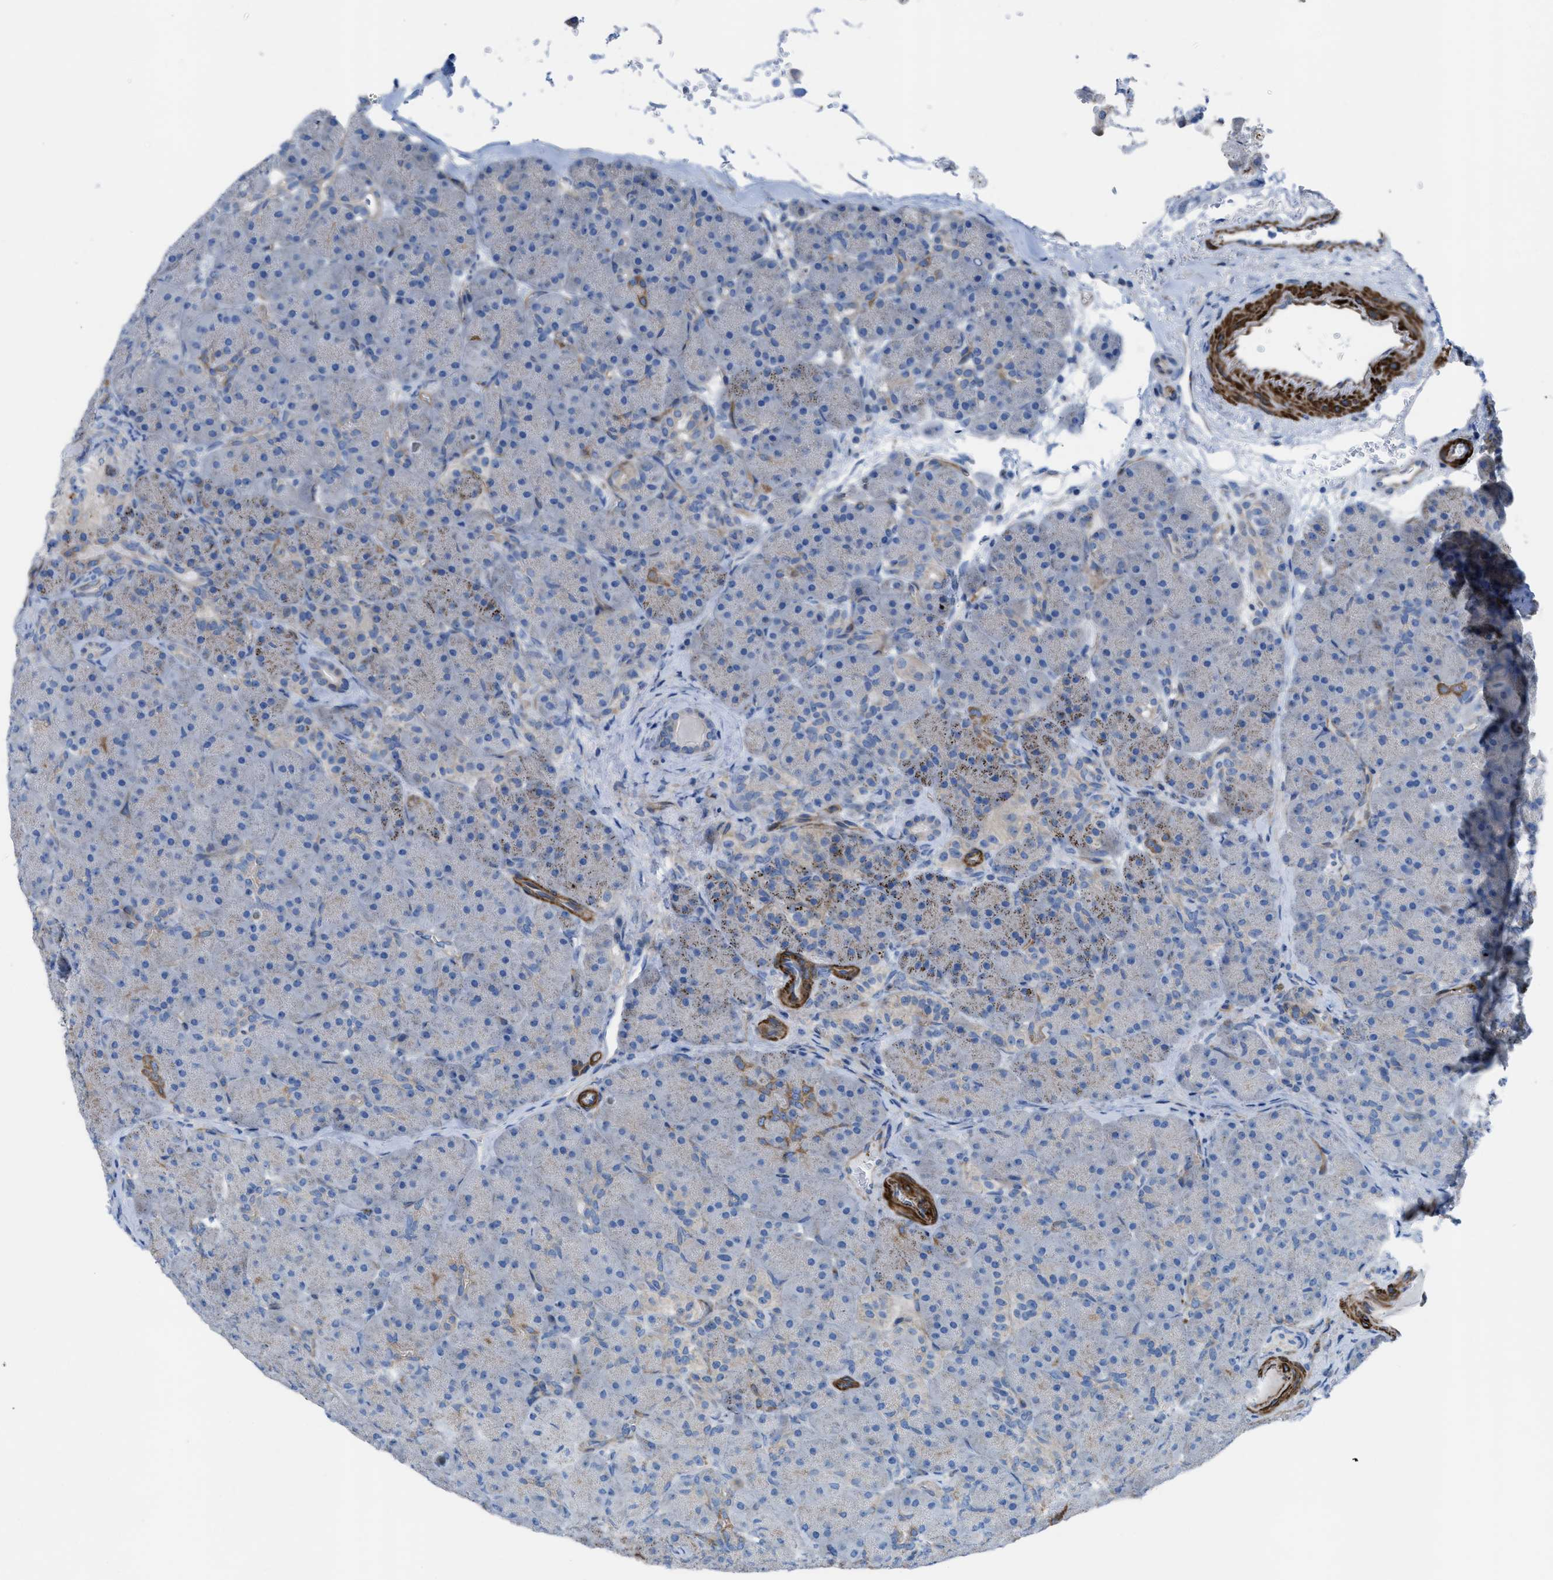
{"staining": {"intensity": "weak", "quantity": "<25%", "location": "cytoplasmic/membranous"}, "tissue": "pancreas", "cell_type": "Exocrine glandular cells", "image_type": "normal", "snomed": [{"axis": "morphology", "description": "Normal tissue, NOS"}, {"axis": "topography", "description": "Pancreas"}], "caption": "Exocrine glandular cells show no significant protein staining in normal pancreas.", "gene": "KCNH7", "patient": {"sex": "male", "age": 66}}